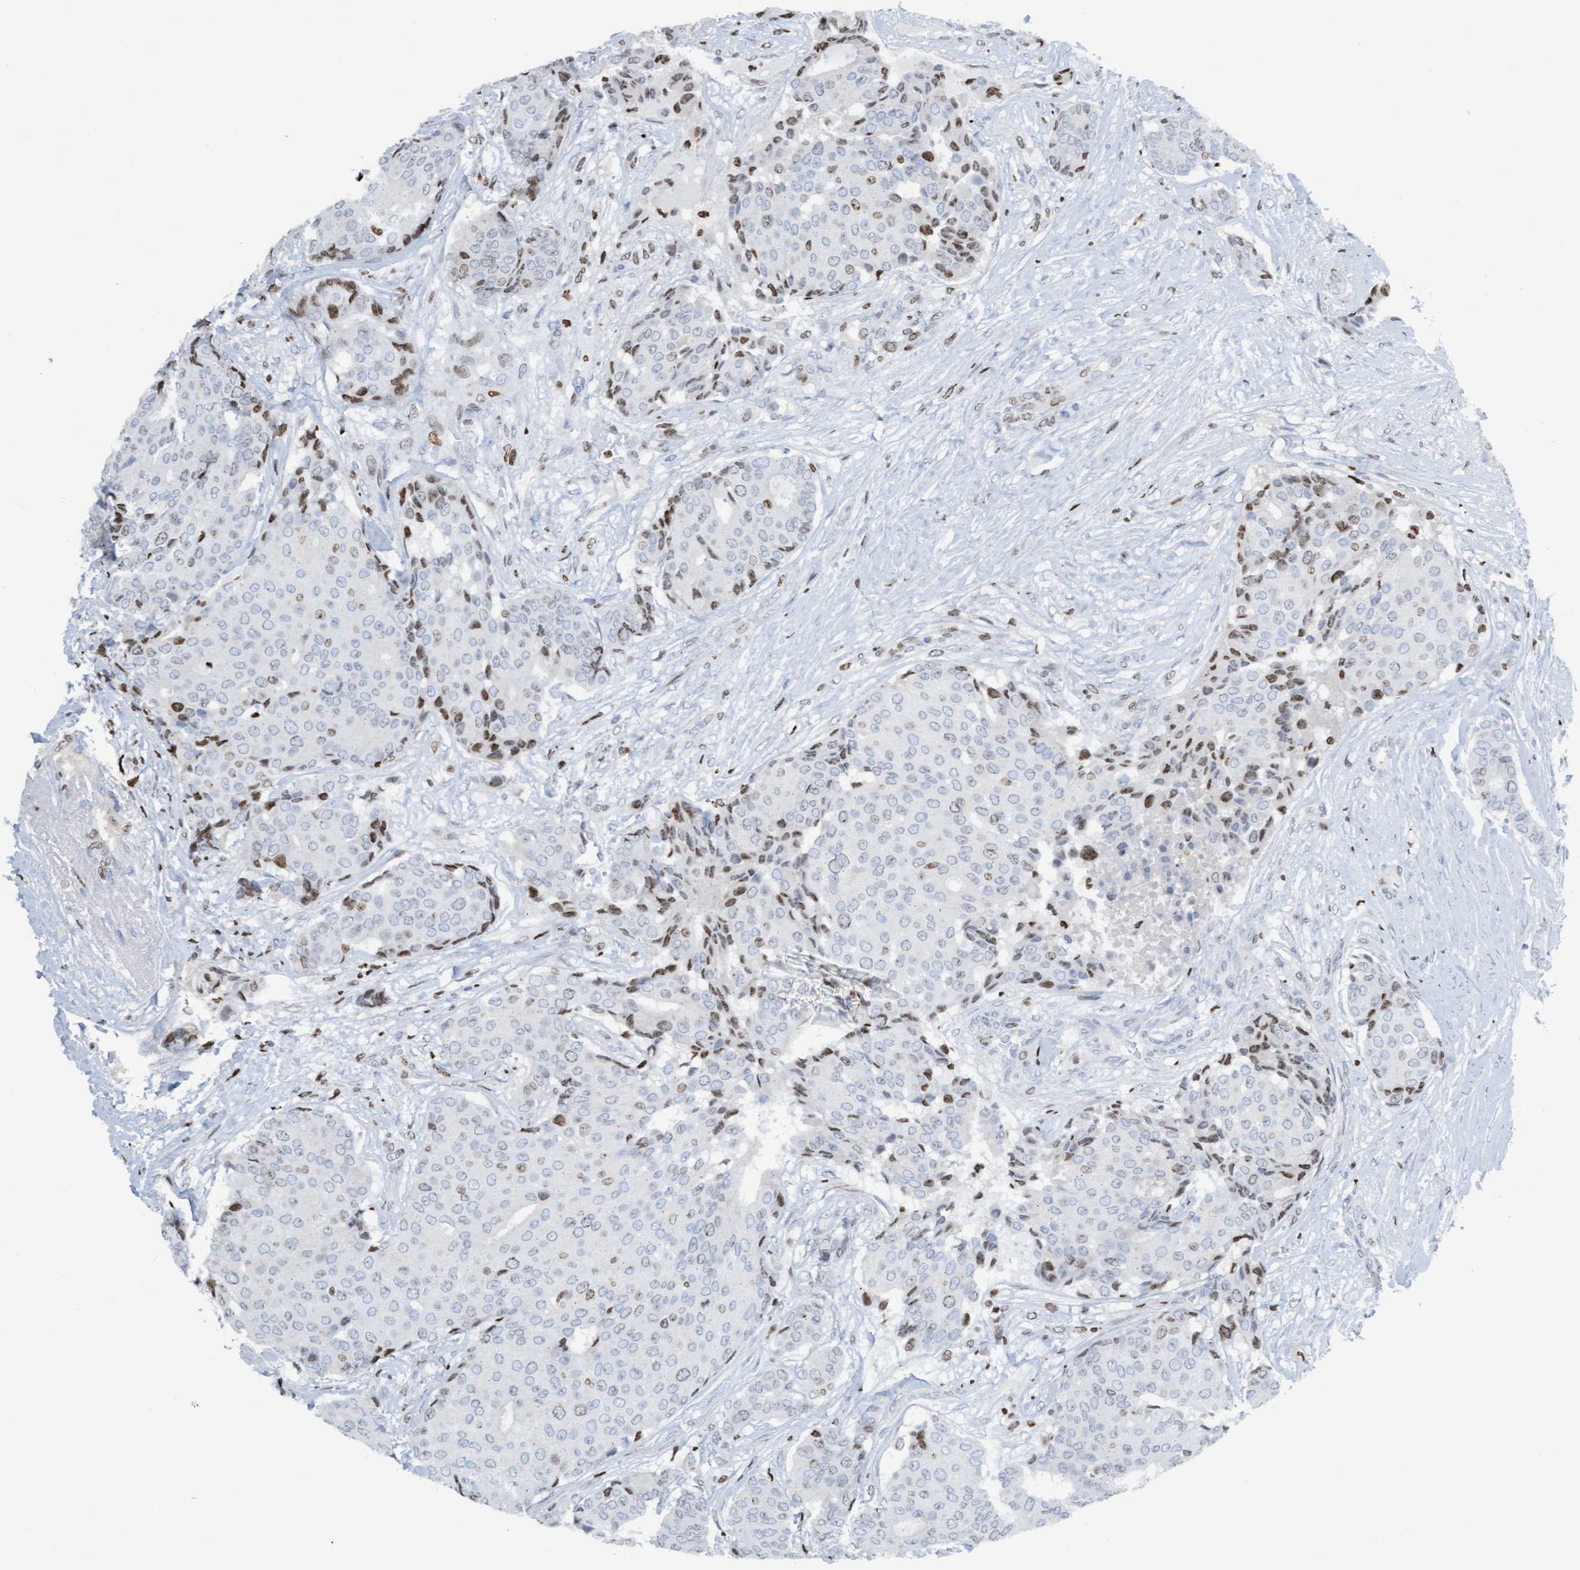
{"staining": {"intensity": "moderate", "quantity": "<25%", "location": "nuclear"}, "tissue": "breast cancer", "cell_type": "Tumor cells", "image_type": "cancer", "snomed": [{"axis": "morphology", "description": "Duct carcinoma"}, {"axis": "topography", "description": "Breast"}], "caption": "Protein staining shows moderate nuclear positivity in about <25% of tumor cells in infiltrating ductal carcinoma (breast).", "gene": "CBX2", "patient": {"sex": "female", "age": 75}}